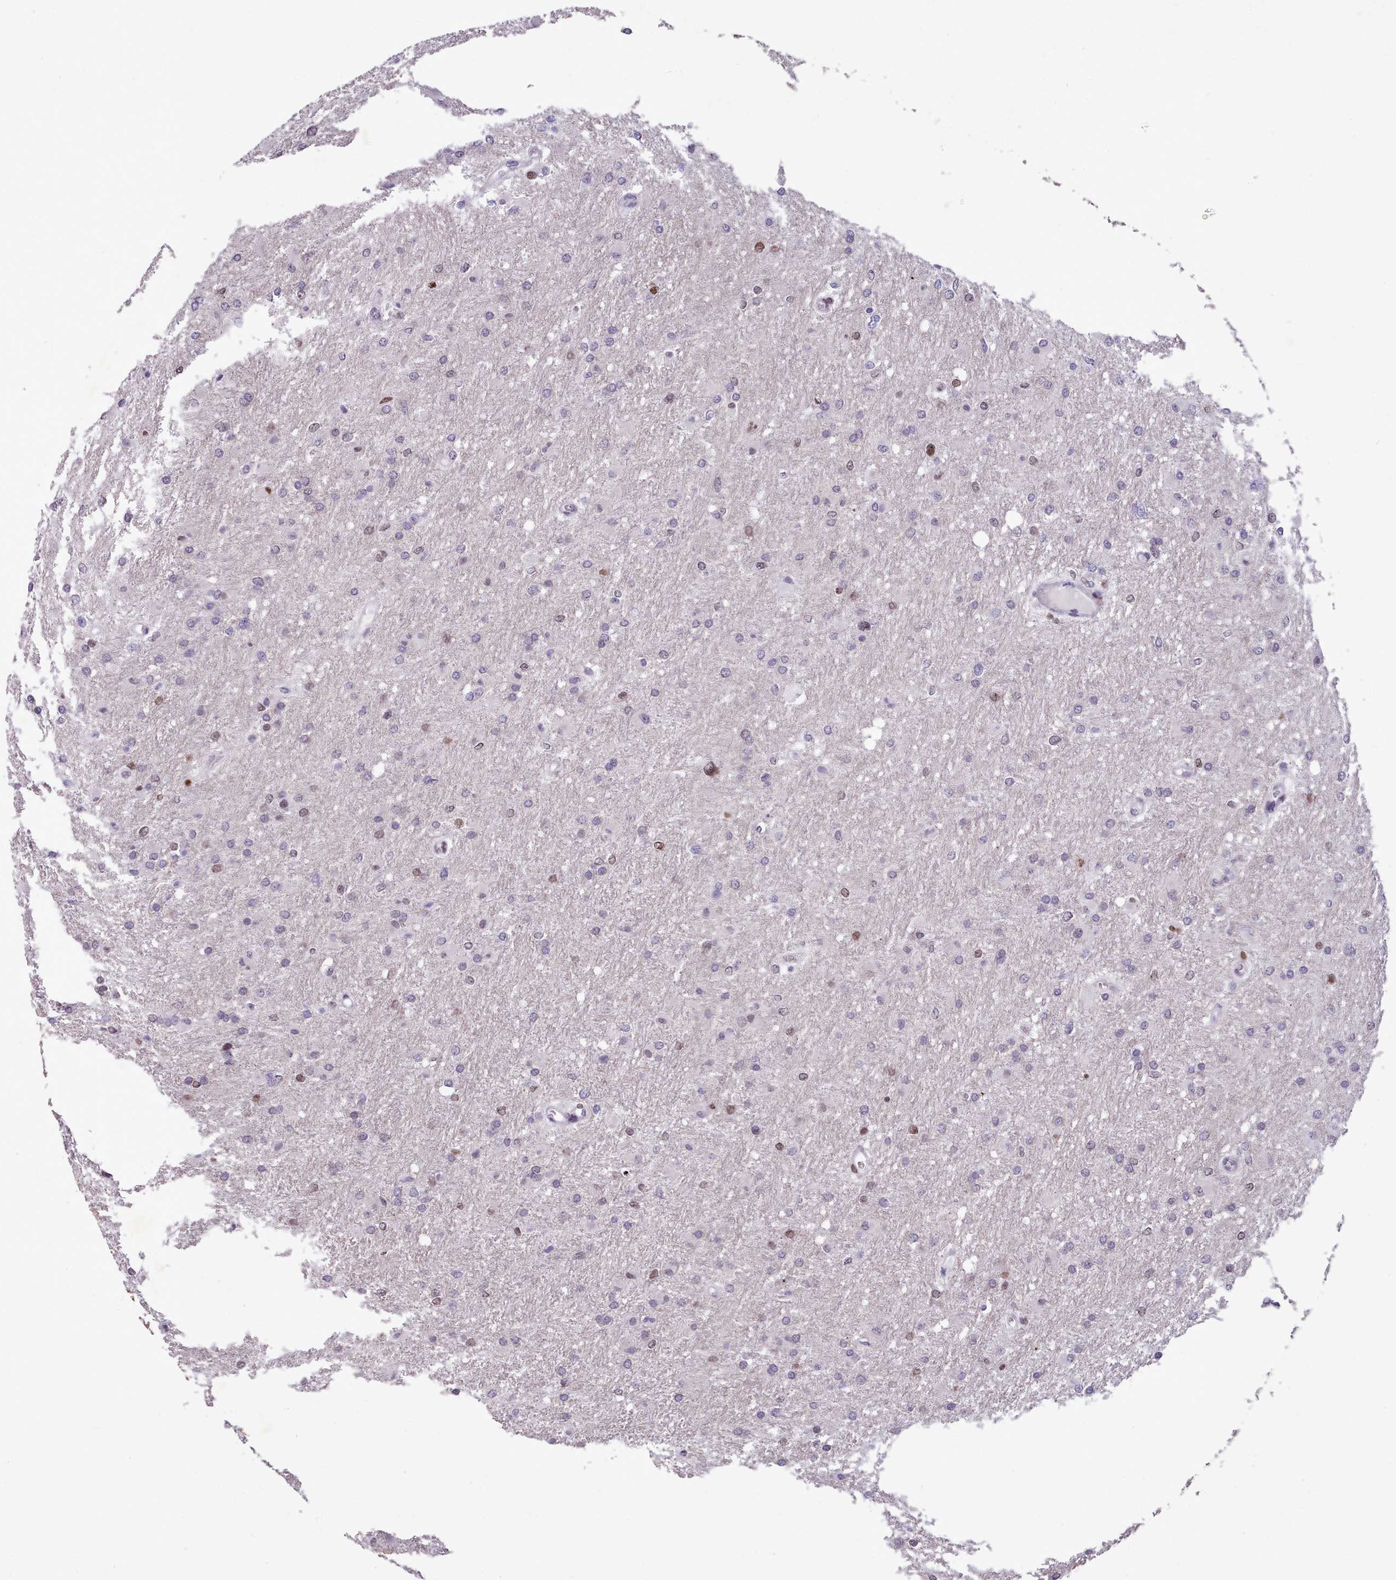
{"staining": {"intensity": "negative", "quantity": "none", "location": "none"}, "tissue": "glioma", "cell_type": "Tumor cells", "image_type": "cancer", "snomed": [{"axis": "morphology", "description": "Glioma, malignant, High grade"}, {"axis": "topography", "description": "Cerebral cortex"}], "caption": "Tumor cells show no significant expression in glioma.", "gene": "KCNT2", "patient": {"sex": "female", "age": 36}}